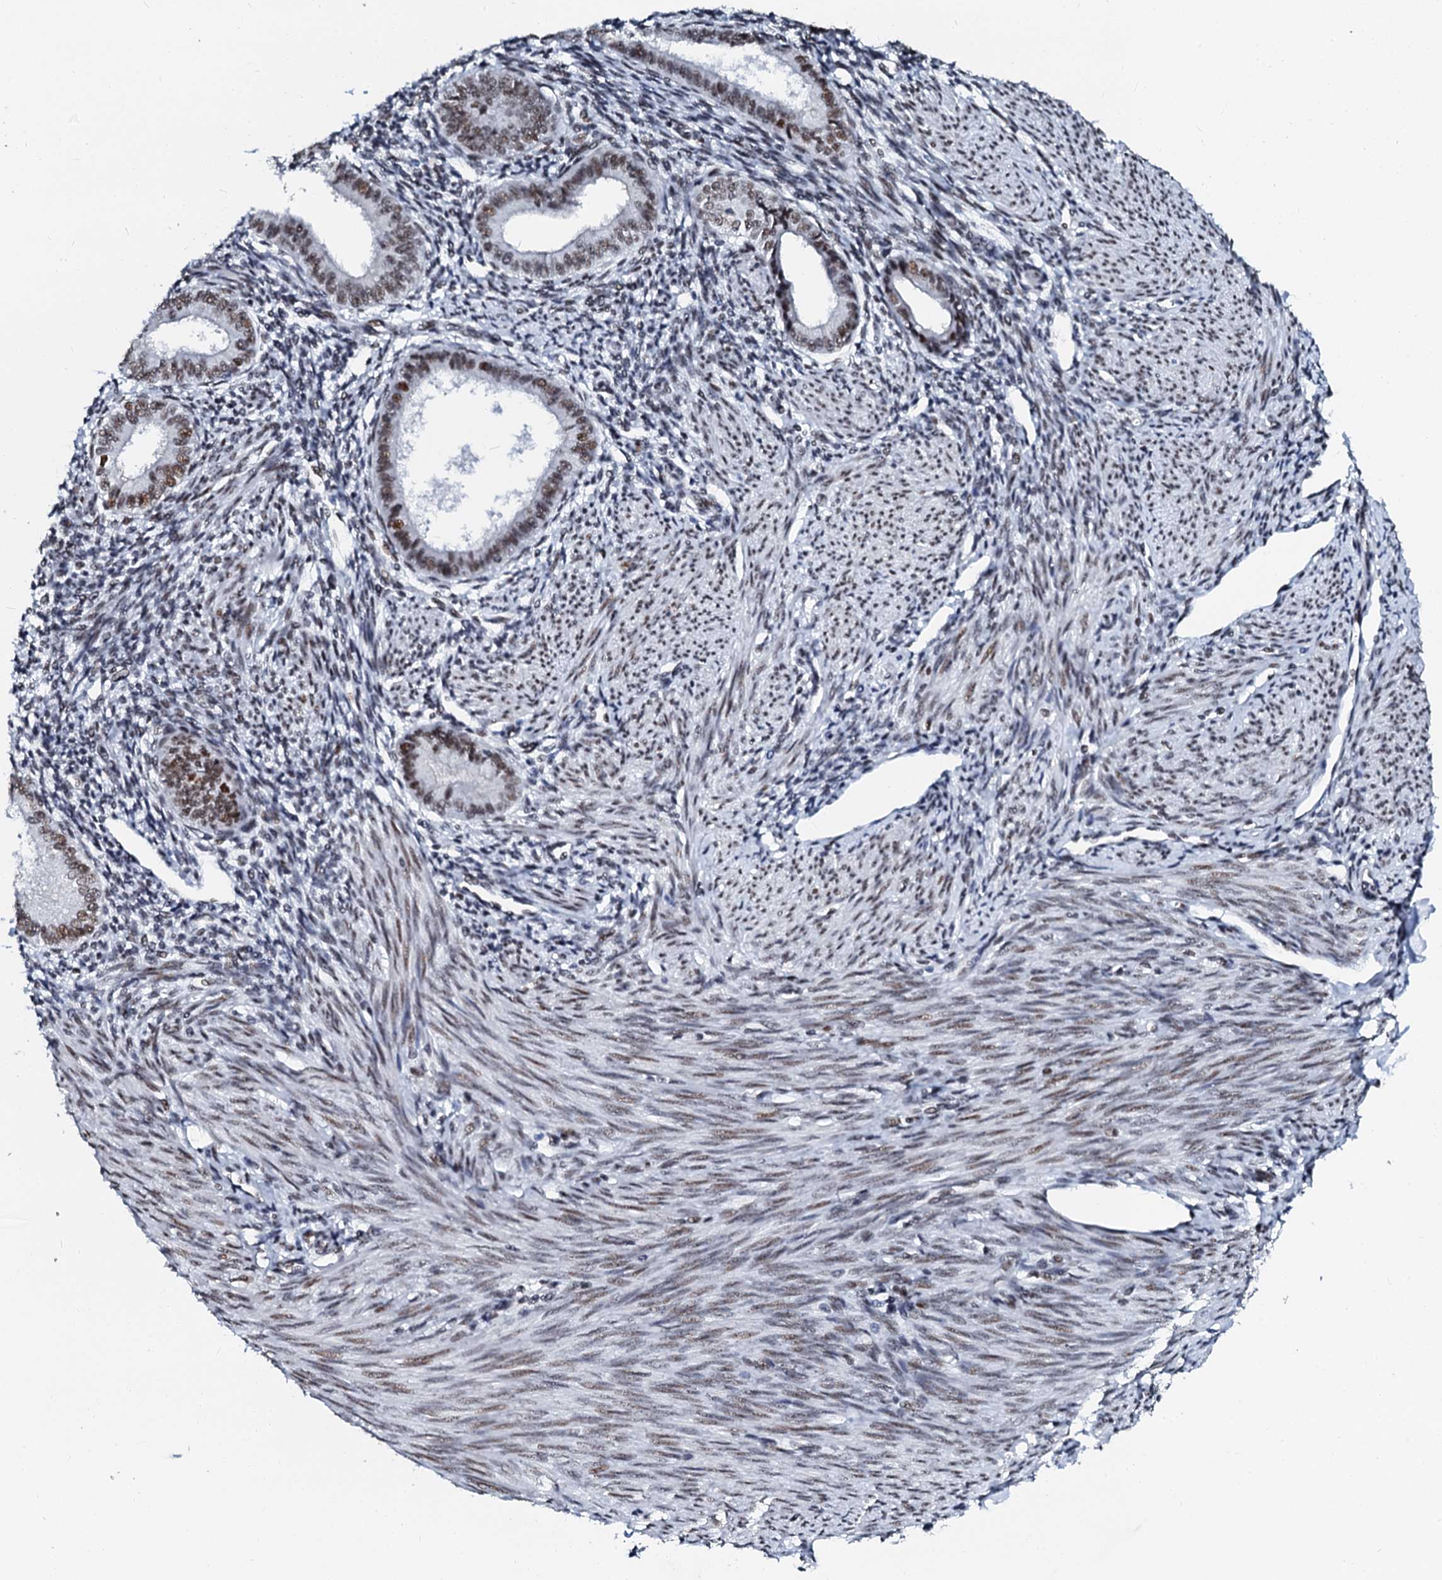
{"staining": {"intensity": "moderate", "quantity": "25%-75%", "location": "nuclear"}, "tissue": "endometrium", "cell_type": "Cells in endometrial stroma", "image_type": "normal", "snomed": [{"axis": "morphology", "description": "Normal tissue, NOS"}, {"axis": "topography", "description": "Uterus"}, {"axis": "topography", "description": "Endometrium"}], "caption": "Protein staining demonstrates moderate nuclear staining in about 25%-75% of cells in endometrial stroma in normal endometrium.", "gene": "SLTM", "patient": {"sex": "female", "age": 48}}